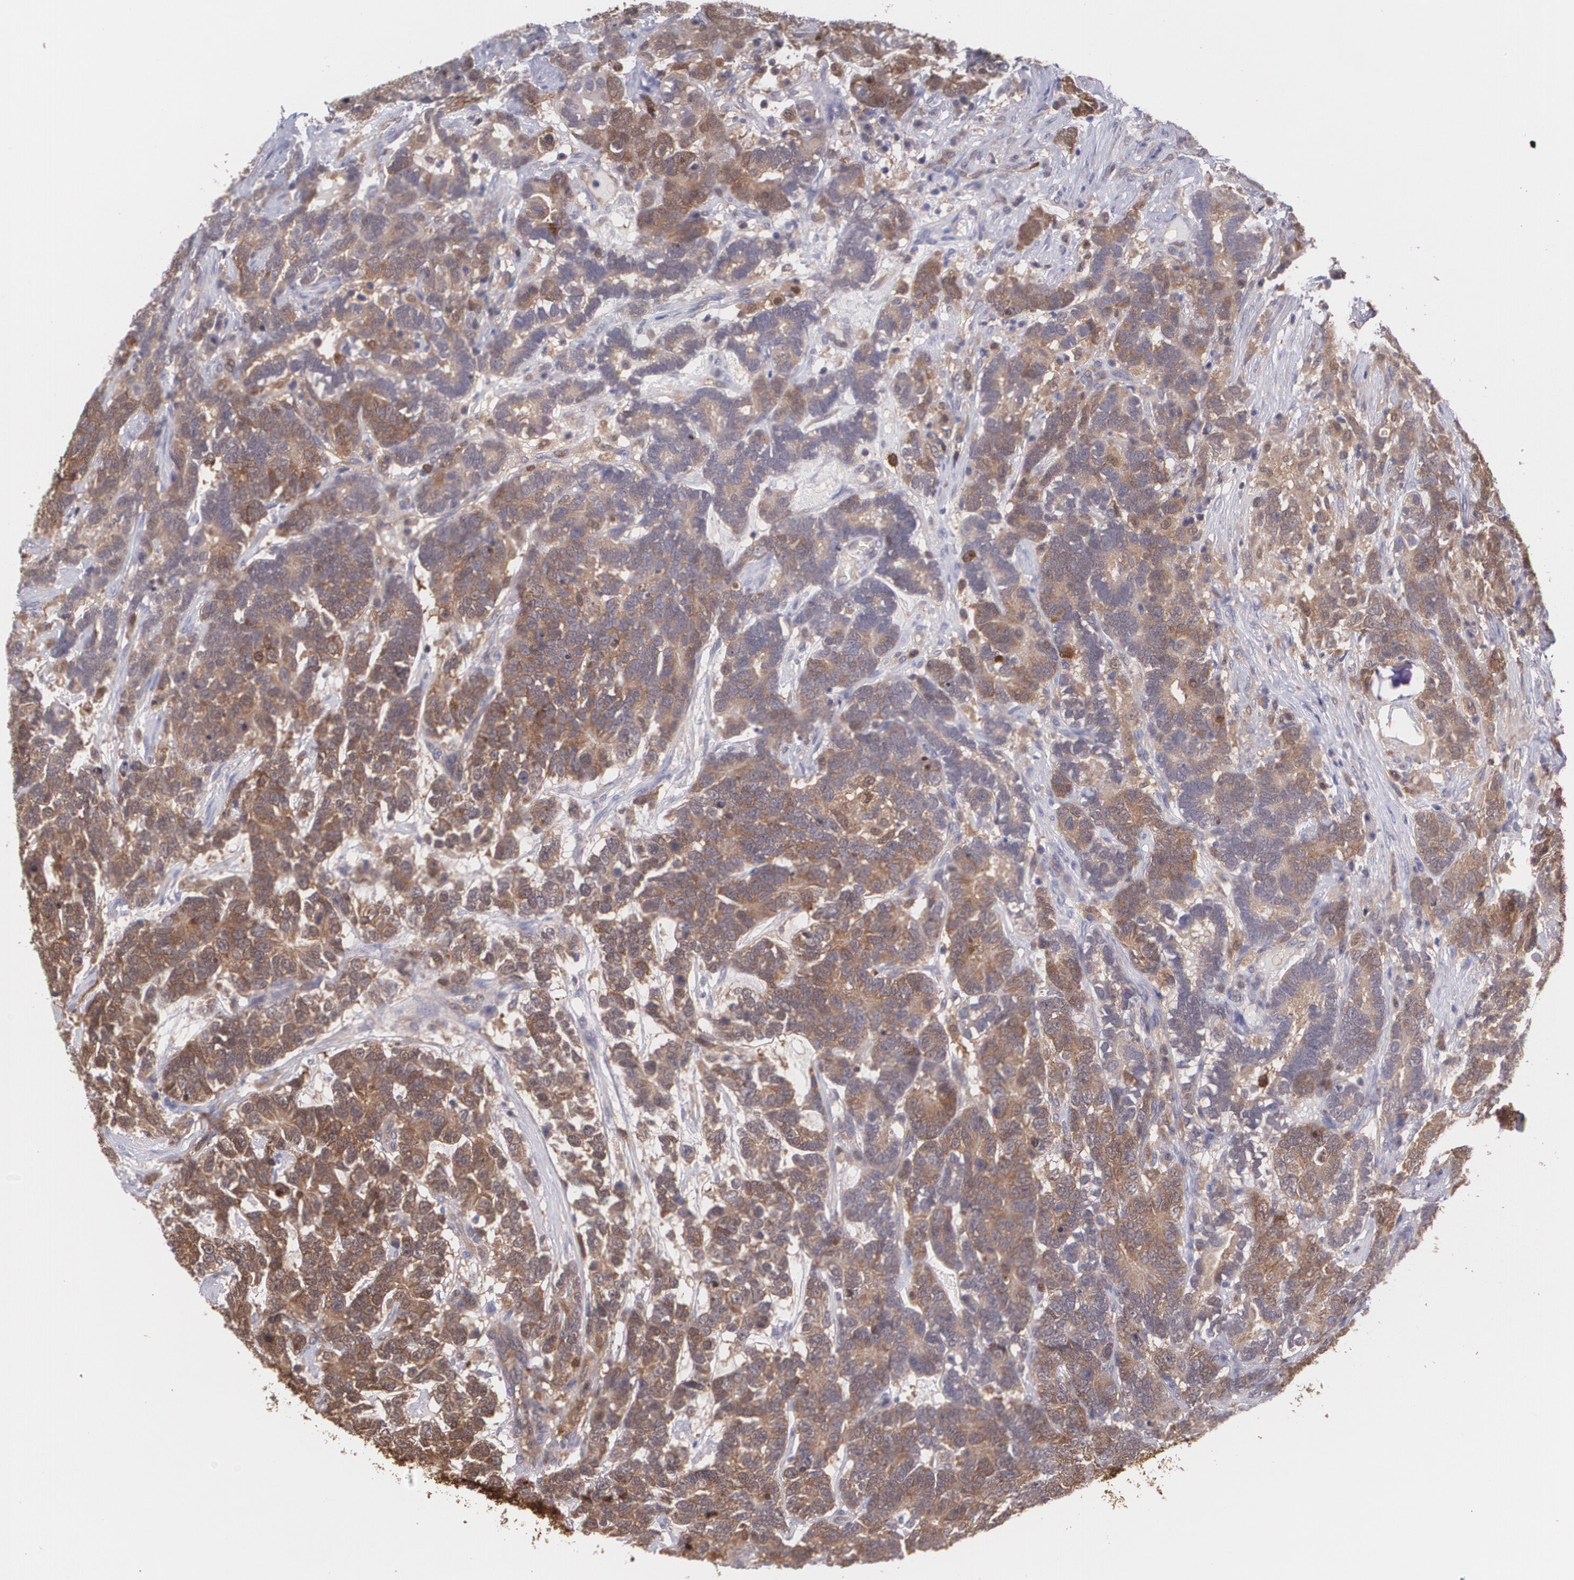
{"staining": {"intensity": "strong", "quantity": ">75%", "location": "cytoplasmic/membranous"}, "tissue": "testis cancer", "cell_type": "Tumor cells", "image_type": "cancer", "snomed": [{"axis": "morphology", "description": "Carcinoma, Embryonal, NOS"}, {"axis": "topography", "description": "Testis"}], "caption": "IHC micrograph of neoplastic tissue: human testis embryonal carcinoma stained using immunohistochemistry (IHC) shows high levels of strong protein expression localized specifically in the cytoplasmic/membranous of tumor cells, appearing as a cytoplasmic/membranous brown color.", "gene": "HSPH1", "patient": {"sex": "male", "age": 26}}